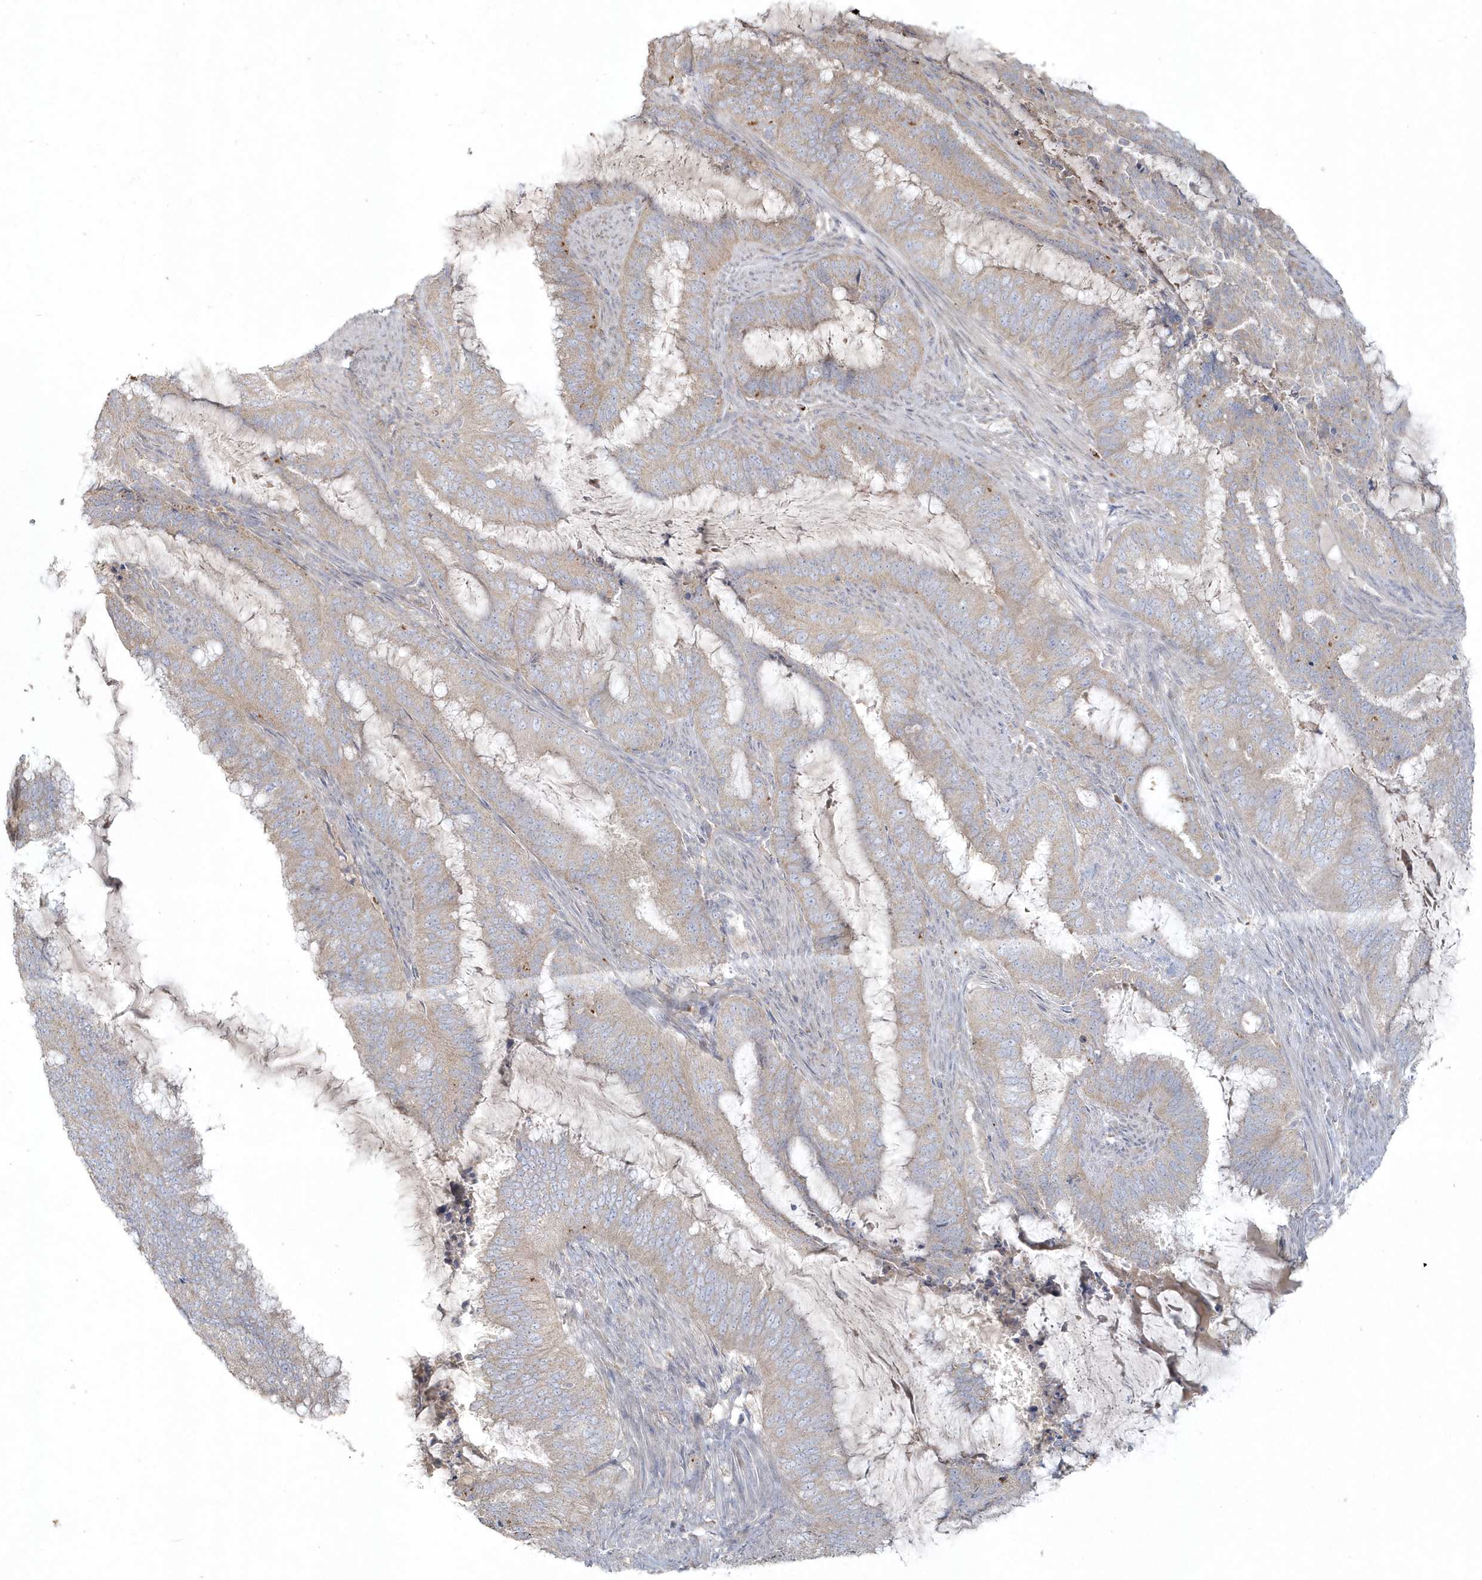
{"staining": {"intensity": "weak", "quantity": "<25%", "location": "cytoplasmic/membranous"}, "tissue": "endometrial cancer", "cell_type": "Tumor cells", "image_type": "cancer", "snomed": [{"axis": "morphology", "description": "Adenocarcinoma, NOS"}, {"axis": "topography", "description": "Endometrium"}], "caption": "Immunohistochemistry (IHC) histopathology image of endometrial cancer (adenocarcinoma) stained for a protein (brown), which exhibits no expression in tumor cells.", "gene": "BLTP3A", "patient": {"sex": "female", "age": 51}}